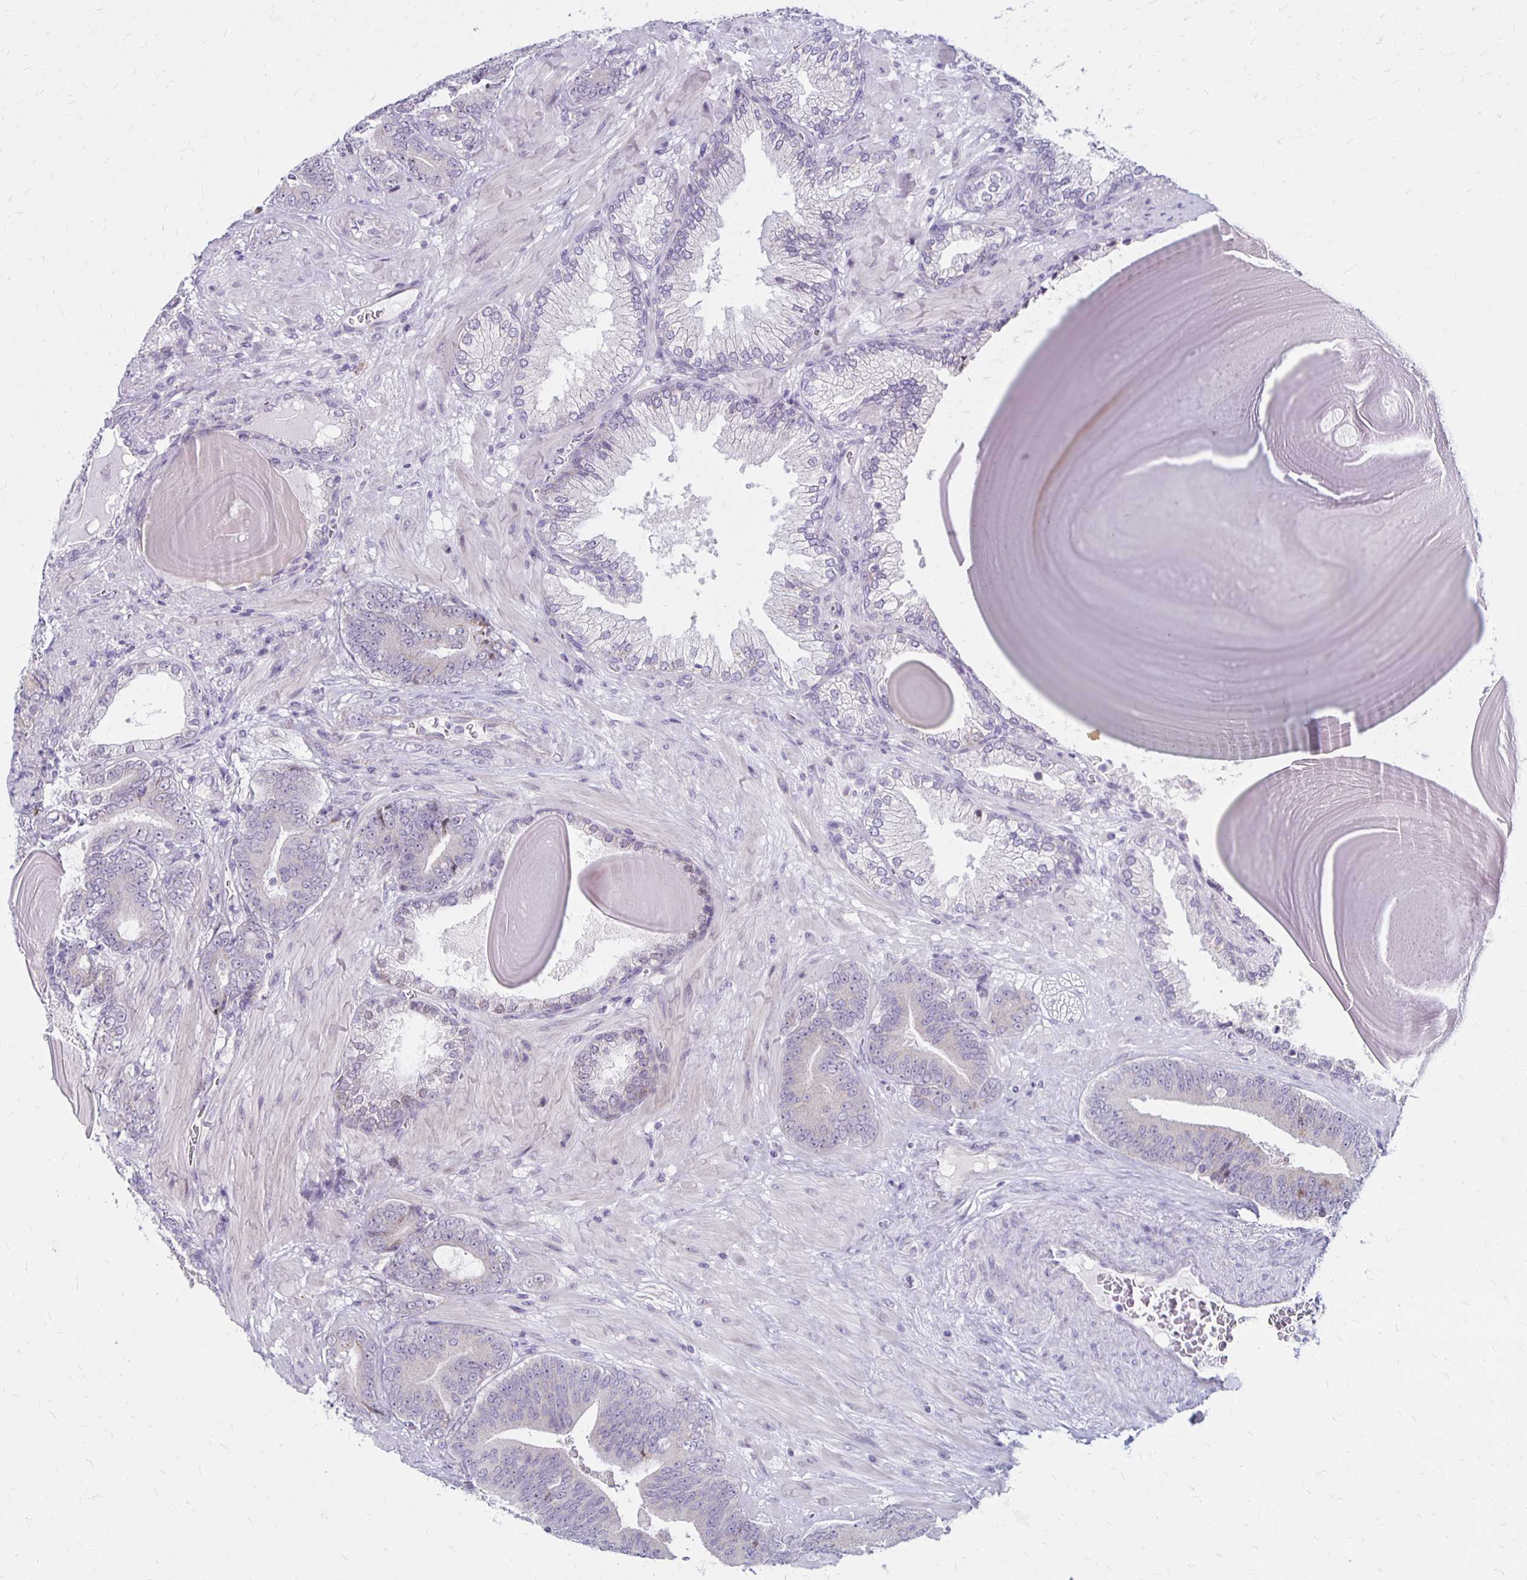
{"staining": {"intensity": "negative", "quantity": "none", "location": "none"}, "tissue": "prostate cancer", "cell_type": "Tumor cells", "image_type": "cancer", "snomed": [{"axis": "morphology", "description": "Adenocarcinoma, High grade"}, {"axis": "topography", "description": "Prostate"}], "caption": "This is a image of immunohistochemistry (IHC) staining of prostate cancer (adenocarcinoma (high-grade)), which shows no positivity in tumor cells.", "gene": "DAGLA", "patient": {"sex": "male", "age": 62}}